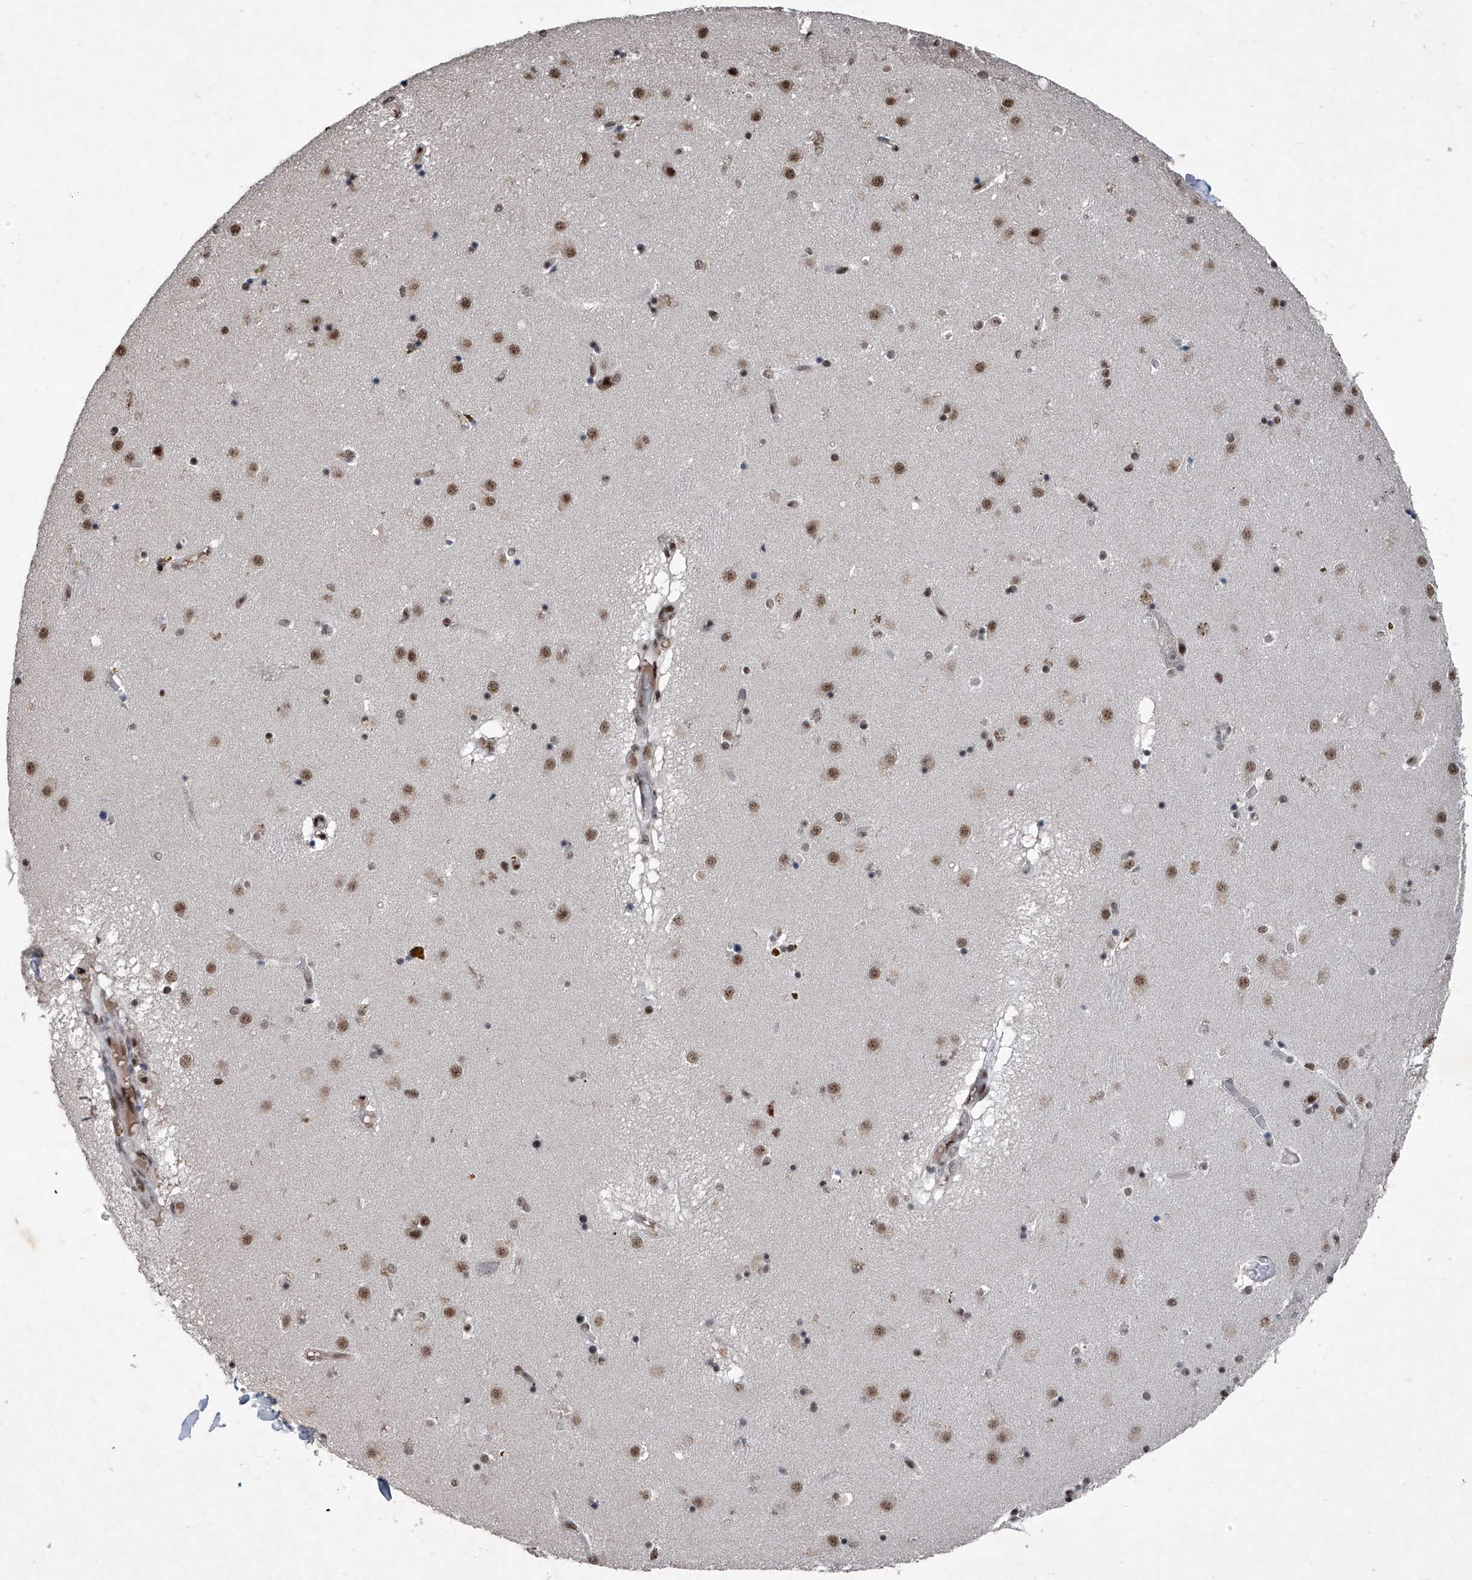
{"staining": {"intensity": "moderate", "quantity": "25%-75%", "location": "nuclear"}, "tissue": "caudate", "cell_type": "Glial cells", "image_type": "normal", "snomed": [{"axis": "morphology", "description": "Normal tissue, NOS"}, {"axis": "topography", "description": "Lateral ventricle wall"}], "caption": "Glial cells display moderate nuclear staining in about 25%-75% of cells in benign caudate. (IHC, brightfield microscopy, high magnification).", "gene": "DDX39B", "patient": {"sex": "male", "age": 70}}